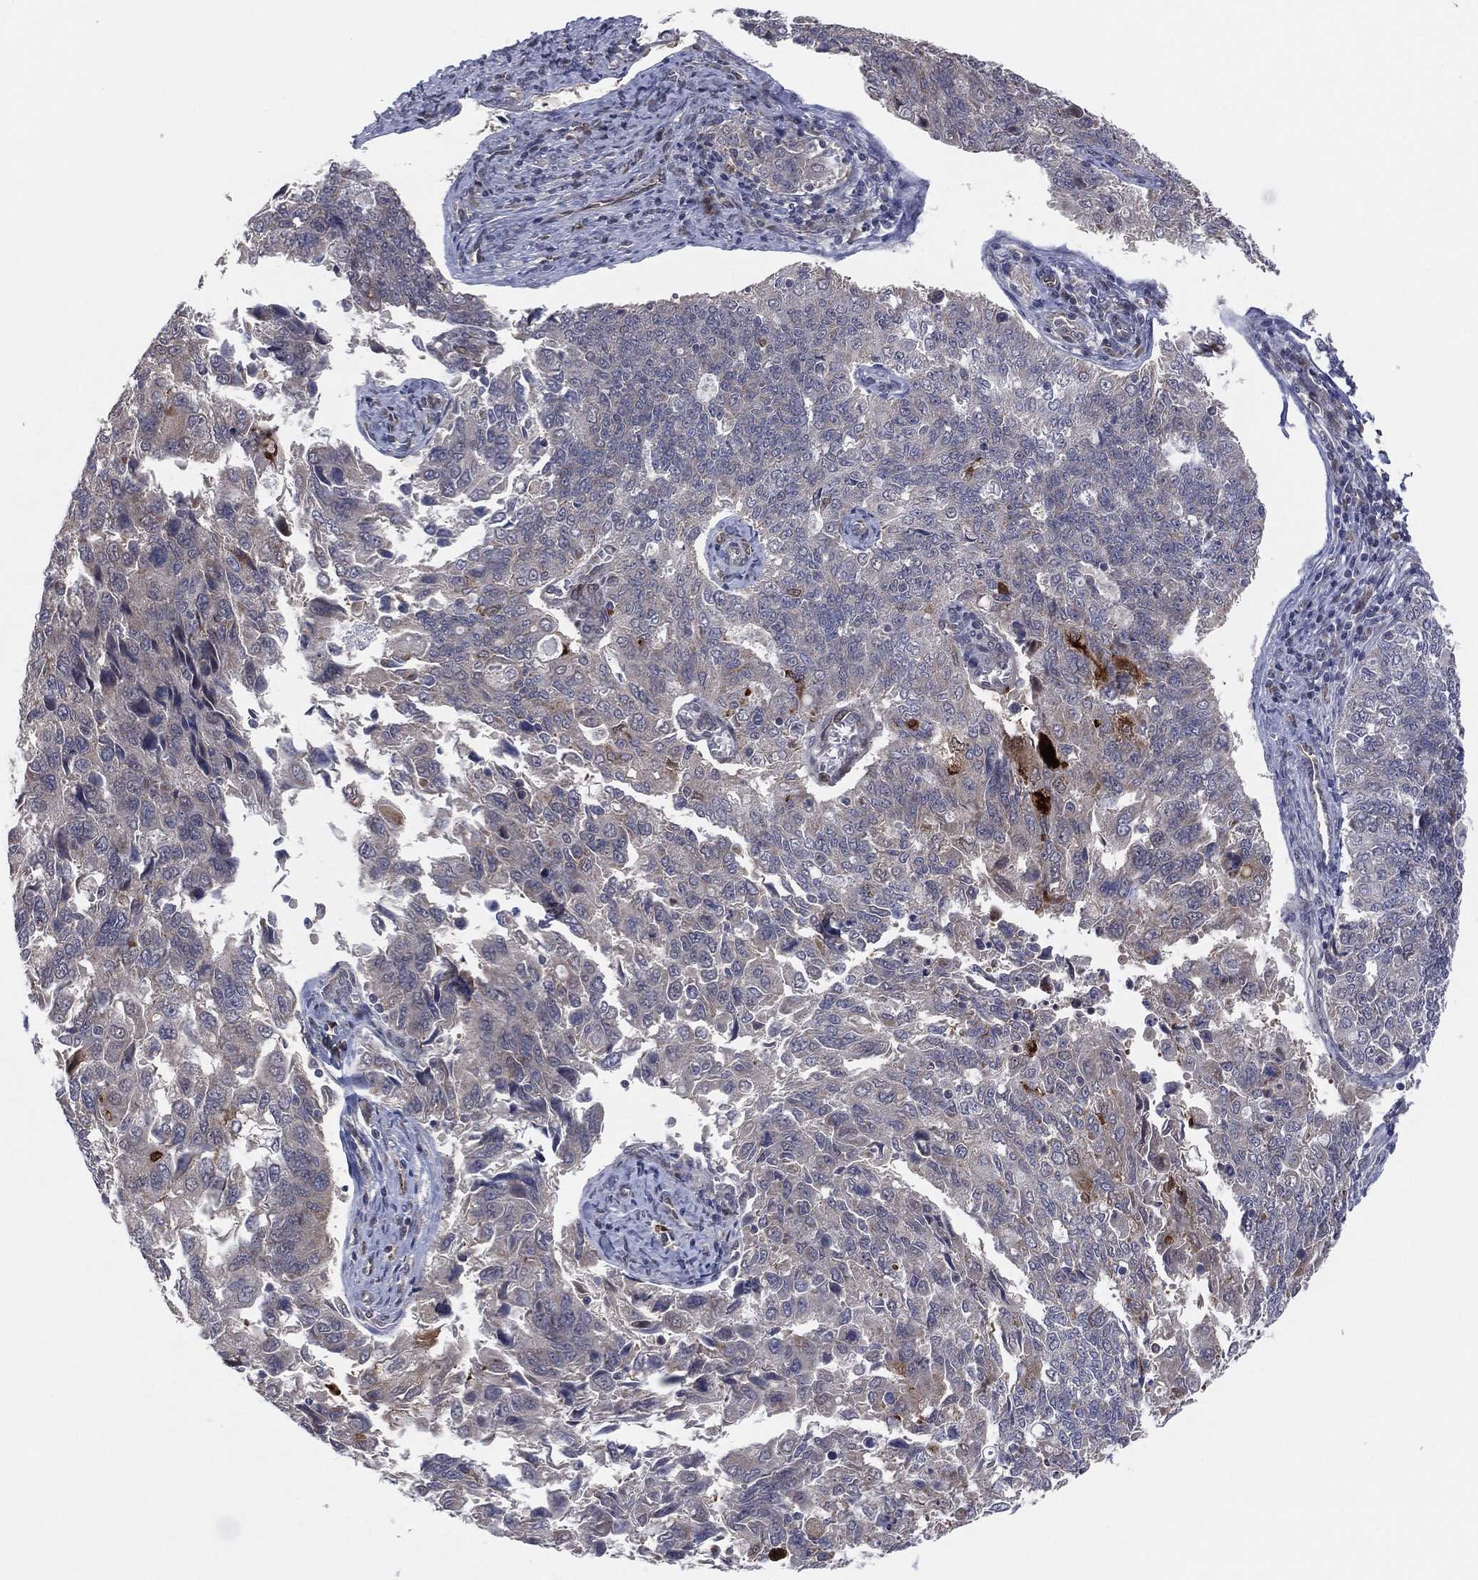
{"staining": {"intensity": "negative", "quantity": "none", "location": "none"}, "tissue": "endometrial cancer", "cell_type": "Tumor cells", "image_type": "cancer", "snomed": [{"axis": "morphology", "description": "Adenocarcinoma, NOS"}, {"axis": "topography", "description": "Endometrium"}], "caption": "Immunohistochemistry image of human endometrial cancer (adenocarcinoma) stained for a protein (brown), which exhibits no positivity in tumor cells.", "gene": "SNCG", "patient": {"sex": "female", "age": 43}}